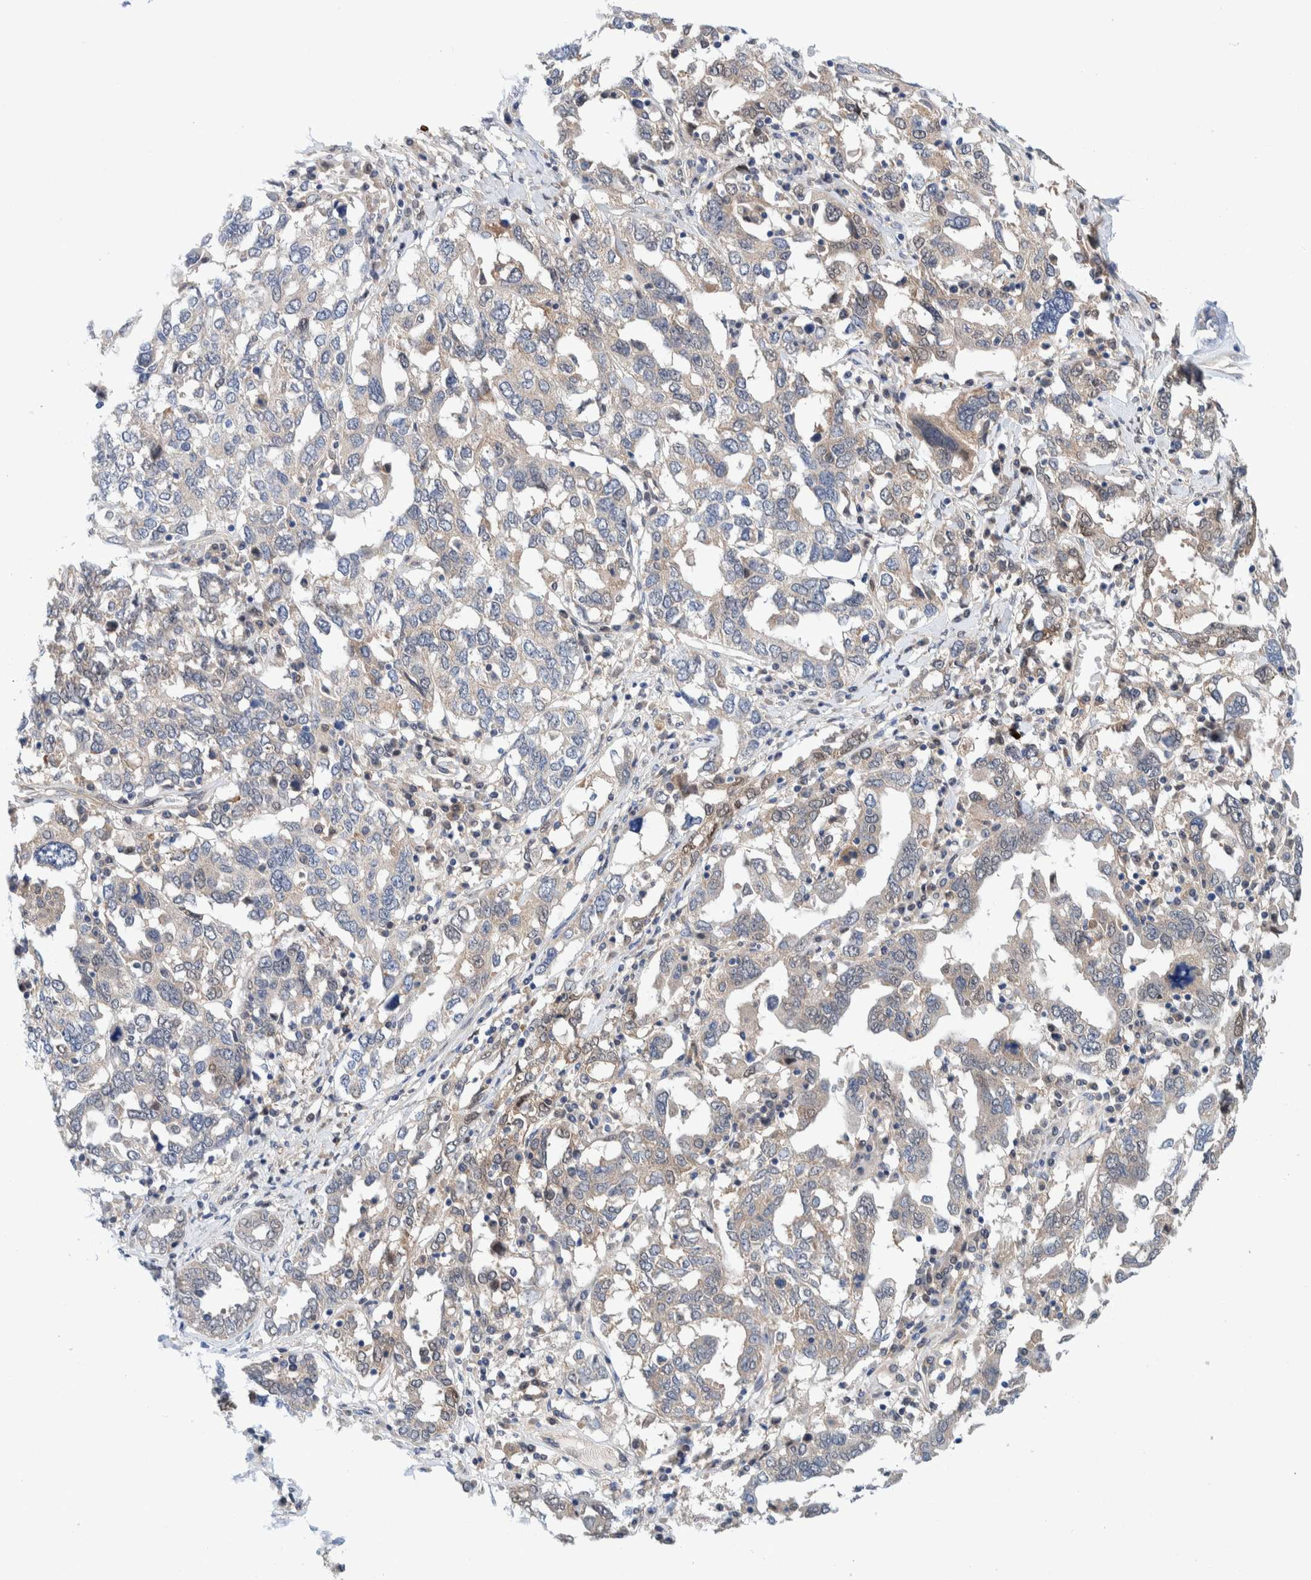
{"staining": {"intensity": "weak", "quantity": "<25%", "location": "cytoplasmic/membranous,nuclear"}, "tissue": "ovarian cancer", "cell_type": "Tumor cells", "image_type": "cancer", "snomed": [{"axis": "morphology", "description": "Carcinoma, endometroid"}, {"axis": "topography", "description": "Ovary"}], "caption": "IHC image of neoplastic tissue: endometroid carcinoma (ovarian) stained with DAB (3,3'-diaminobenzidine) shows no significant protein expression in tumor cells.", "gene": "PFAS", "patient": {"sex": "female", "age": 62}}